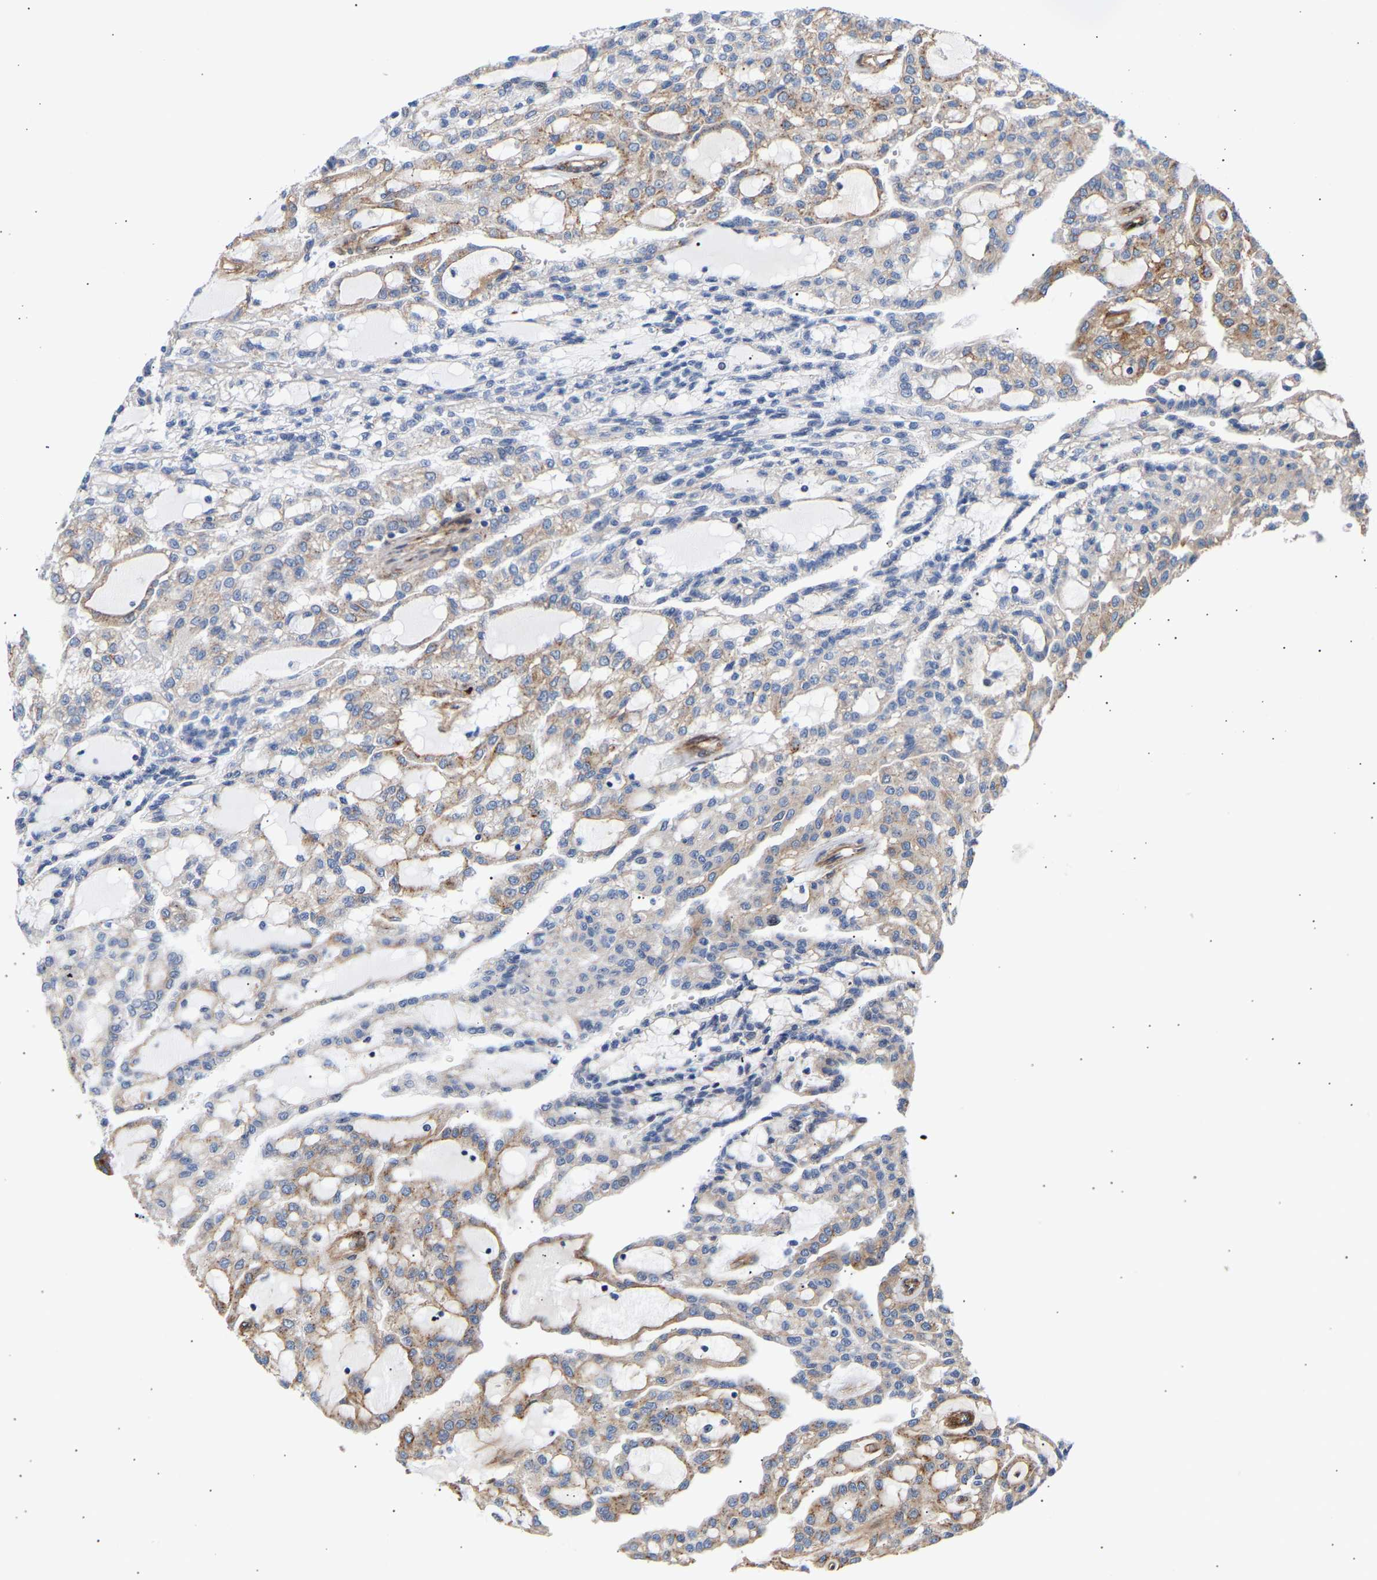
{"staining": {"intensity": "moderate", "quantity": ">75%", "location": "cytoplasmic/membranous"}, "tissue": "renal cancer", "cell_type": "Tumor cells", "image_type": "cancer", "snomed": [{"axis": "morphology", "description": "Adenocarcinoma, NOS"}, {"axis": "topography", "description": "Kidney"}], "caption": "Protein staining displays moderate cytoplasmic/membranous positivity in approximately >75% of tumor cells in renal adenocarcinoma.", "gene": "IGFBP7", "patient": {"sex": "male", "age": 63}}